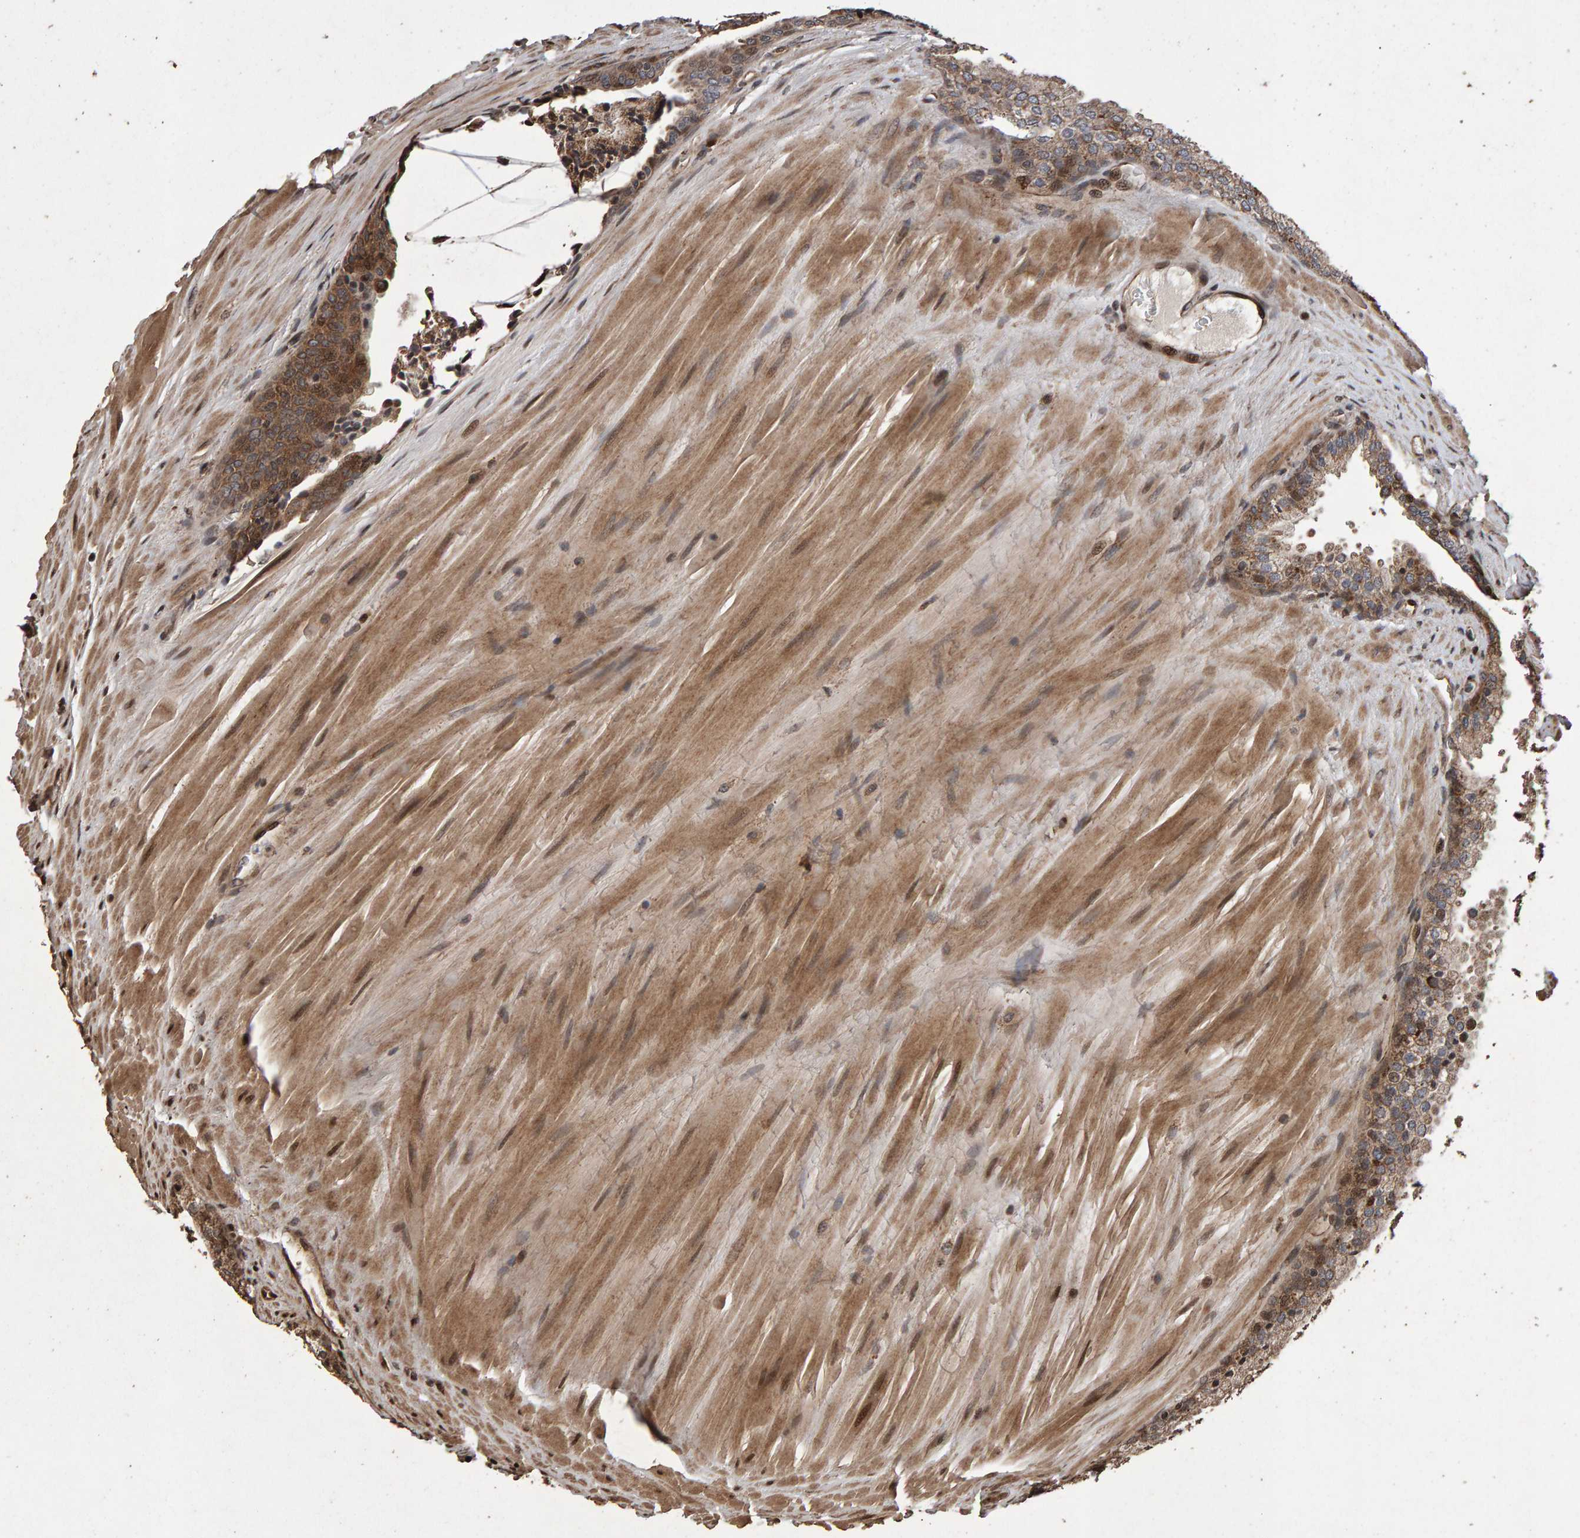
{"staining": {"intensity": "moderate", "quantity": ">75%", "location": "cytoplasmic/membranous"}, "tissue": "prostate cancer", "cell_type": "Tumor cells", "image_type": "cancer", "snomed": [{"axis": "morphology", "description": "Adenocarcinoma, High grade"}, {"axis": "topography", "description": "Prostate"}], "caption": "Prostate cancer was stained to show a protein in brown. There is medium levels of moderate cytoplasmic/membranous staining in approximately >75% of tumor cells.", "gene": "OSBP2", "patient": {"sex": "male", "age": 65}}